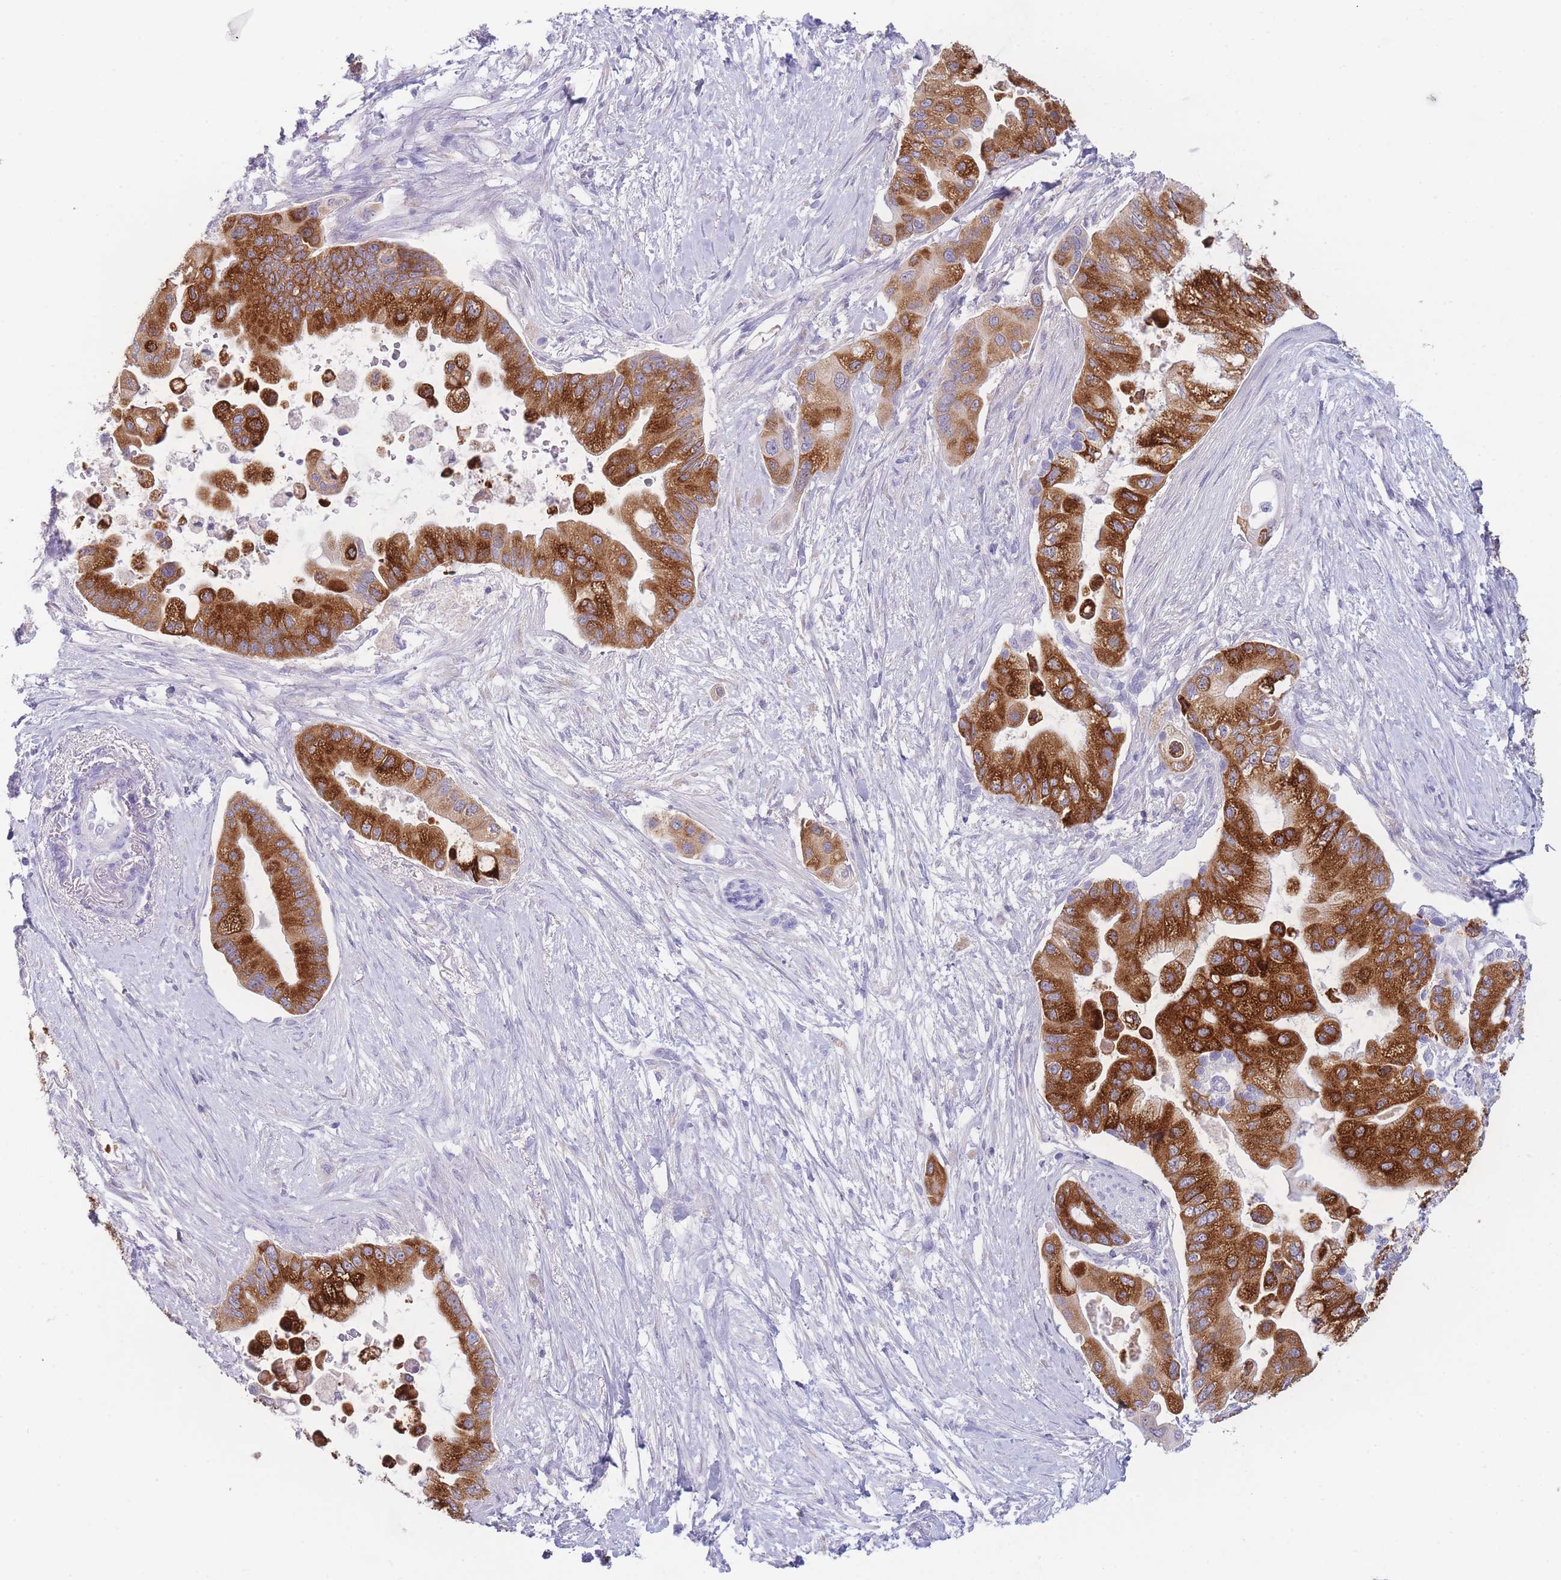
{"staining": {"intensity": "strong", "quantity": ">75%", "location": "cytoplasmic/membranous"}, "tissue": "pancreatic cancer", "cell_type": "Tumor cells", "image_type": "cancer", "snomed": [{"axis": "morphology", "description": "Adenocarcinoma, NOS"}, {"axis": "topography", "description": "Pancreas"}], "caption": "Adenocarcinoma (pancreatic) was stained to show a protein in brown. There is high levels of strong cytoplasmic/membranous expression in approximately >75% of tumor cells. The staining was performed using DAB to visualize the protein expression in brown, while the nuclei were stained in blue with hematoxylin (Magnification: 20x).", "gene": "ZNF627", "patient": {"sex": "male", "age": 57}}